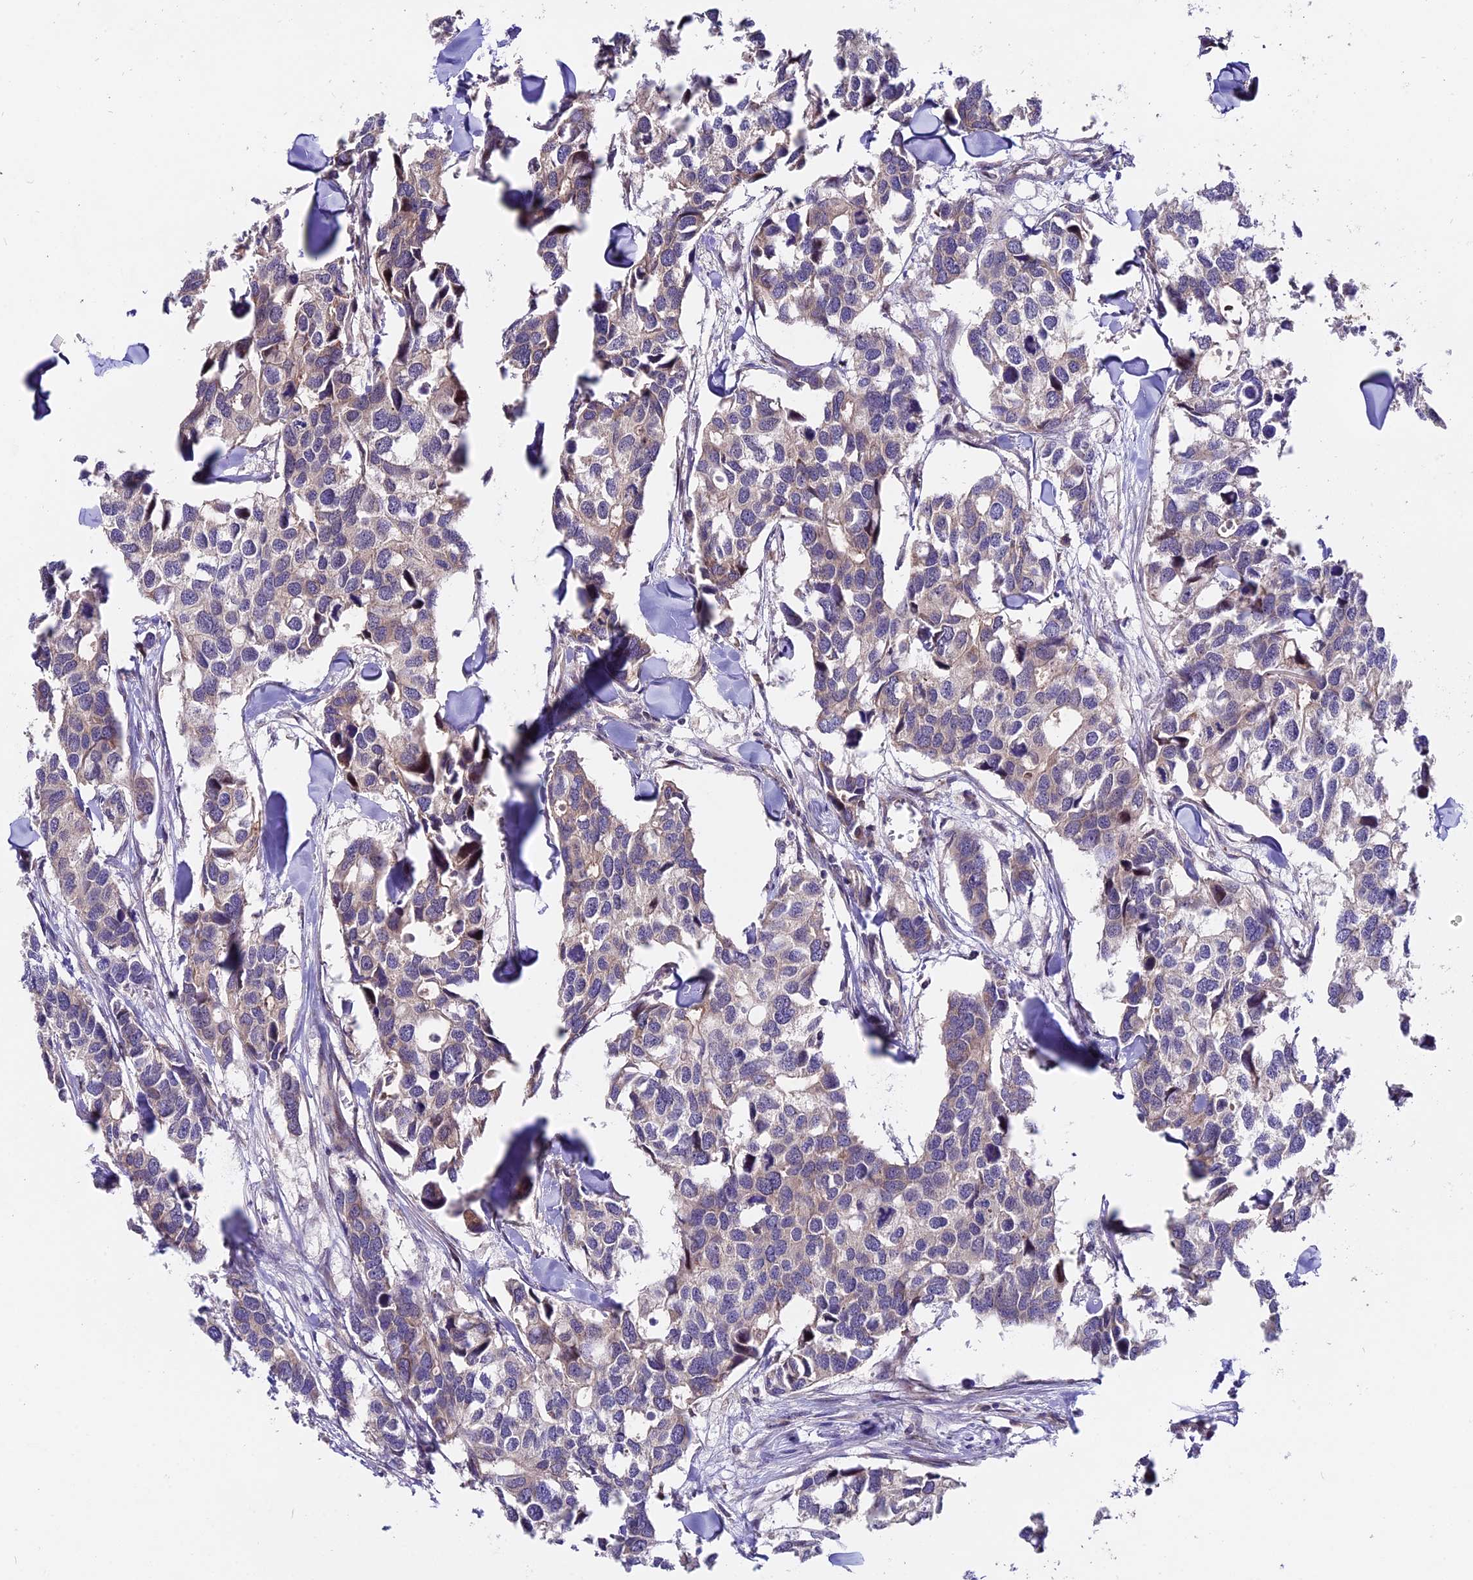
{"staining": {"intensity": "weak", "quantity": "<25%", "location": "cytoplasmic/membranous"}, "tissue": "breast cancer", "cell_type": "Tumor cells", "image_type": "cancer", "snomed": [{"axis": "morphology", "description": "Duct carcinoma"}, {"axis": "topography", "description": "Breast"}], "caption": "This micrograph is of breast intraductal carcinoma stained with immunohistochemistry to label a protein in brown with the nuclei are counter-stained blue. There is no staining in tumor cells.", "gene": "TRMT1", "patient": {"sex": "female", "age": 83}}